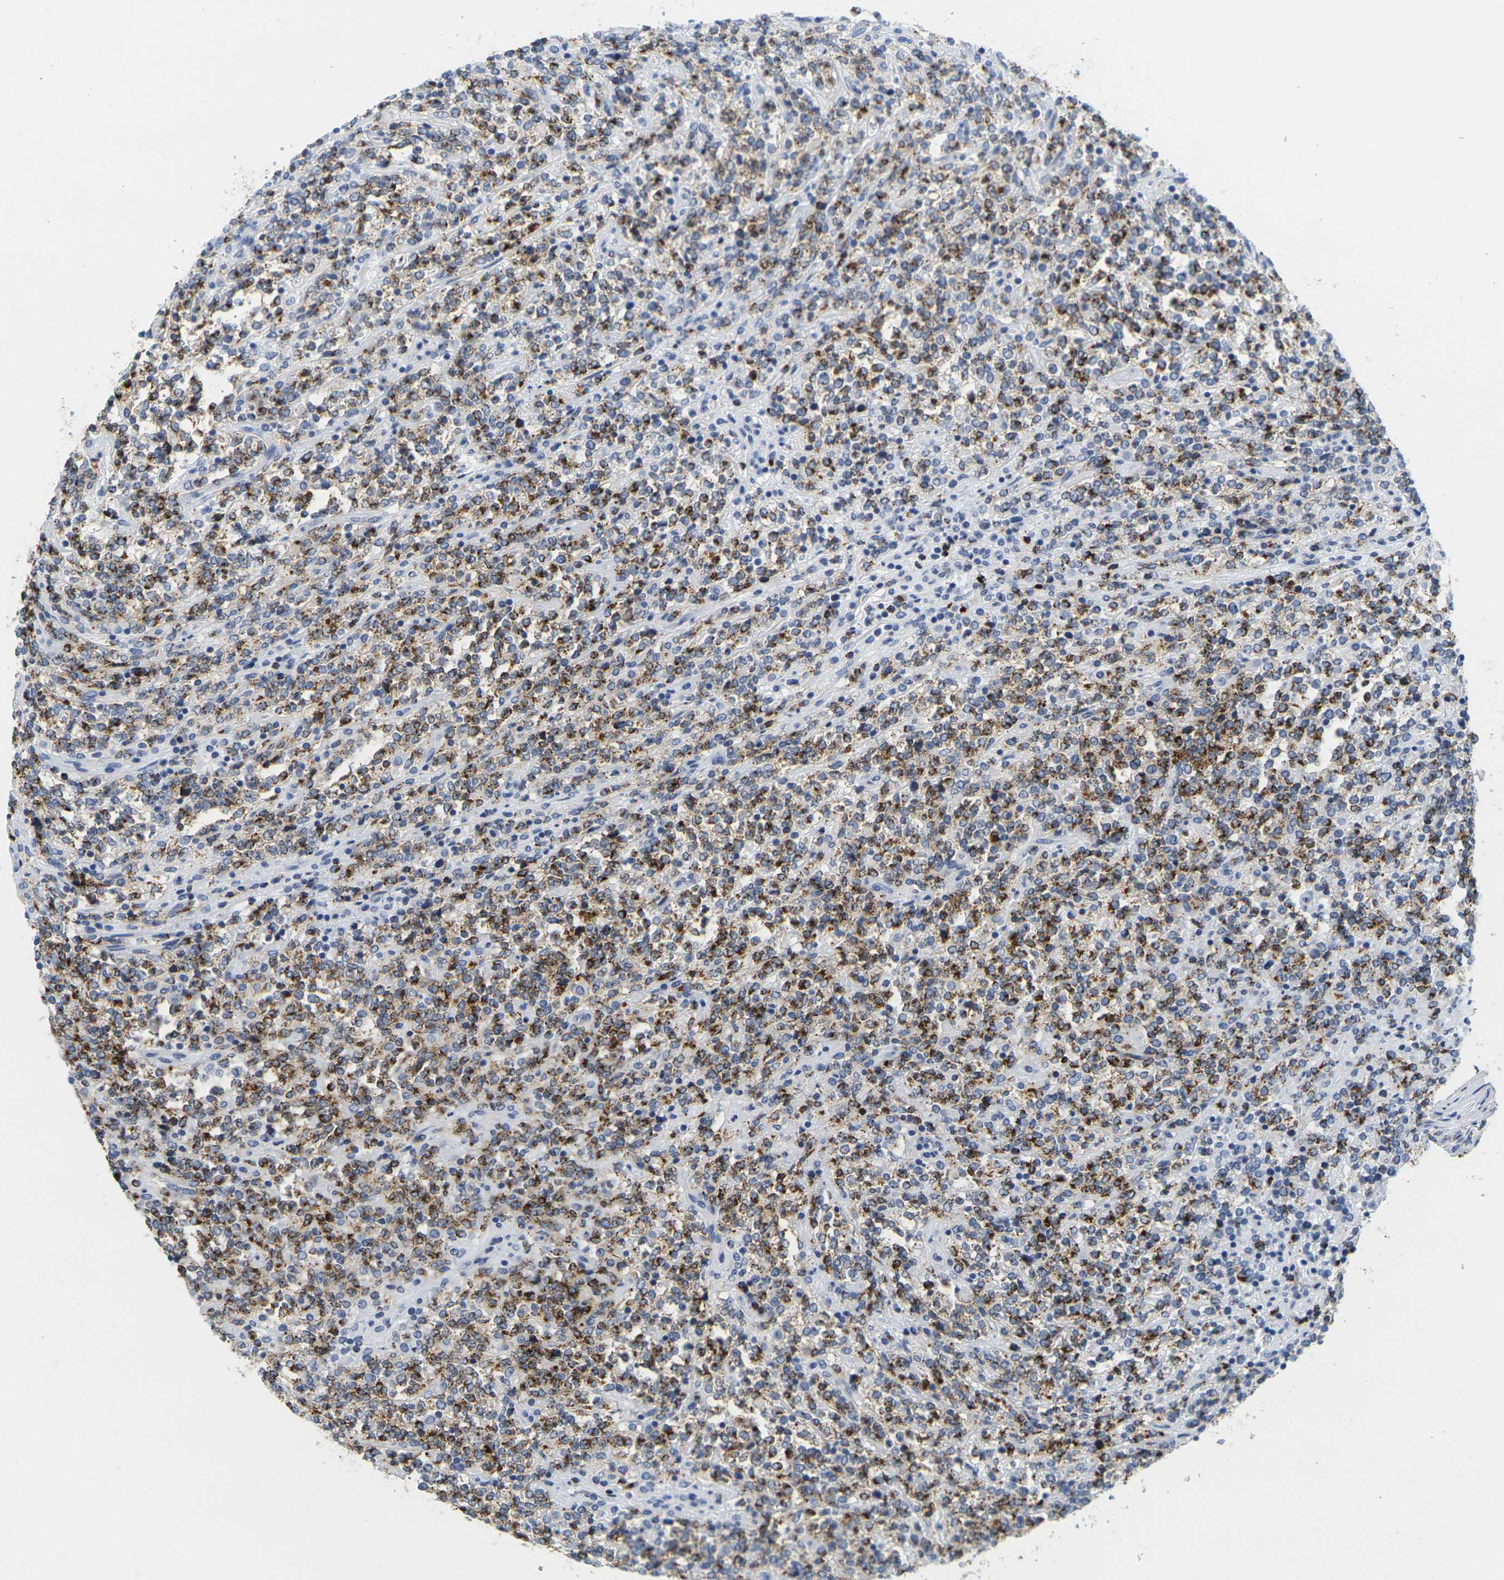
{"staining": {"intensity": "strong", "quantity": "25%-75%", "location": "cytoplasmic/membranous"}, "tissue": "lymphoma", "cell_type": "Tumor cells", "image_type": "cancer", "snomed": [{"axis": "morphology", "description": "Malignant lymphoma, non-Hodgkin's type, High grade"}, {"axis": "topography", "description": "Soft tissue"}], "caption": "Immunohistochemical staining of high-grade malignant lymphoma, non-Hodgkin's type reveals high levels of strong cytoplasmic/membranous protein expression in about 25%-75% of tumor cells.", "gene": "HLA-DOB", "patient": {"sex": "male", "age": 18}}